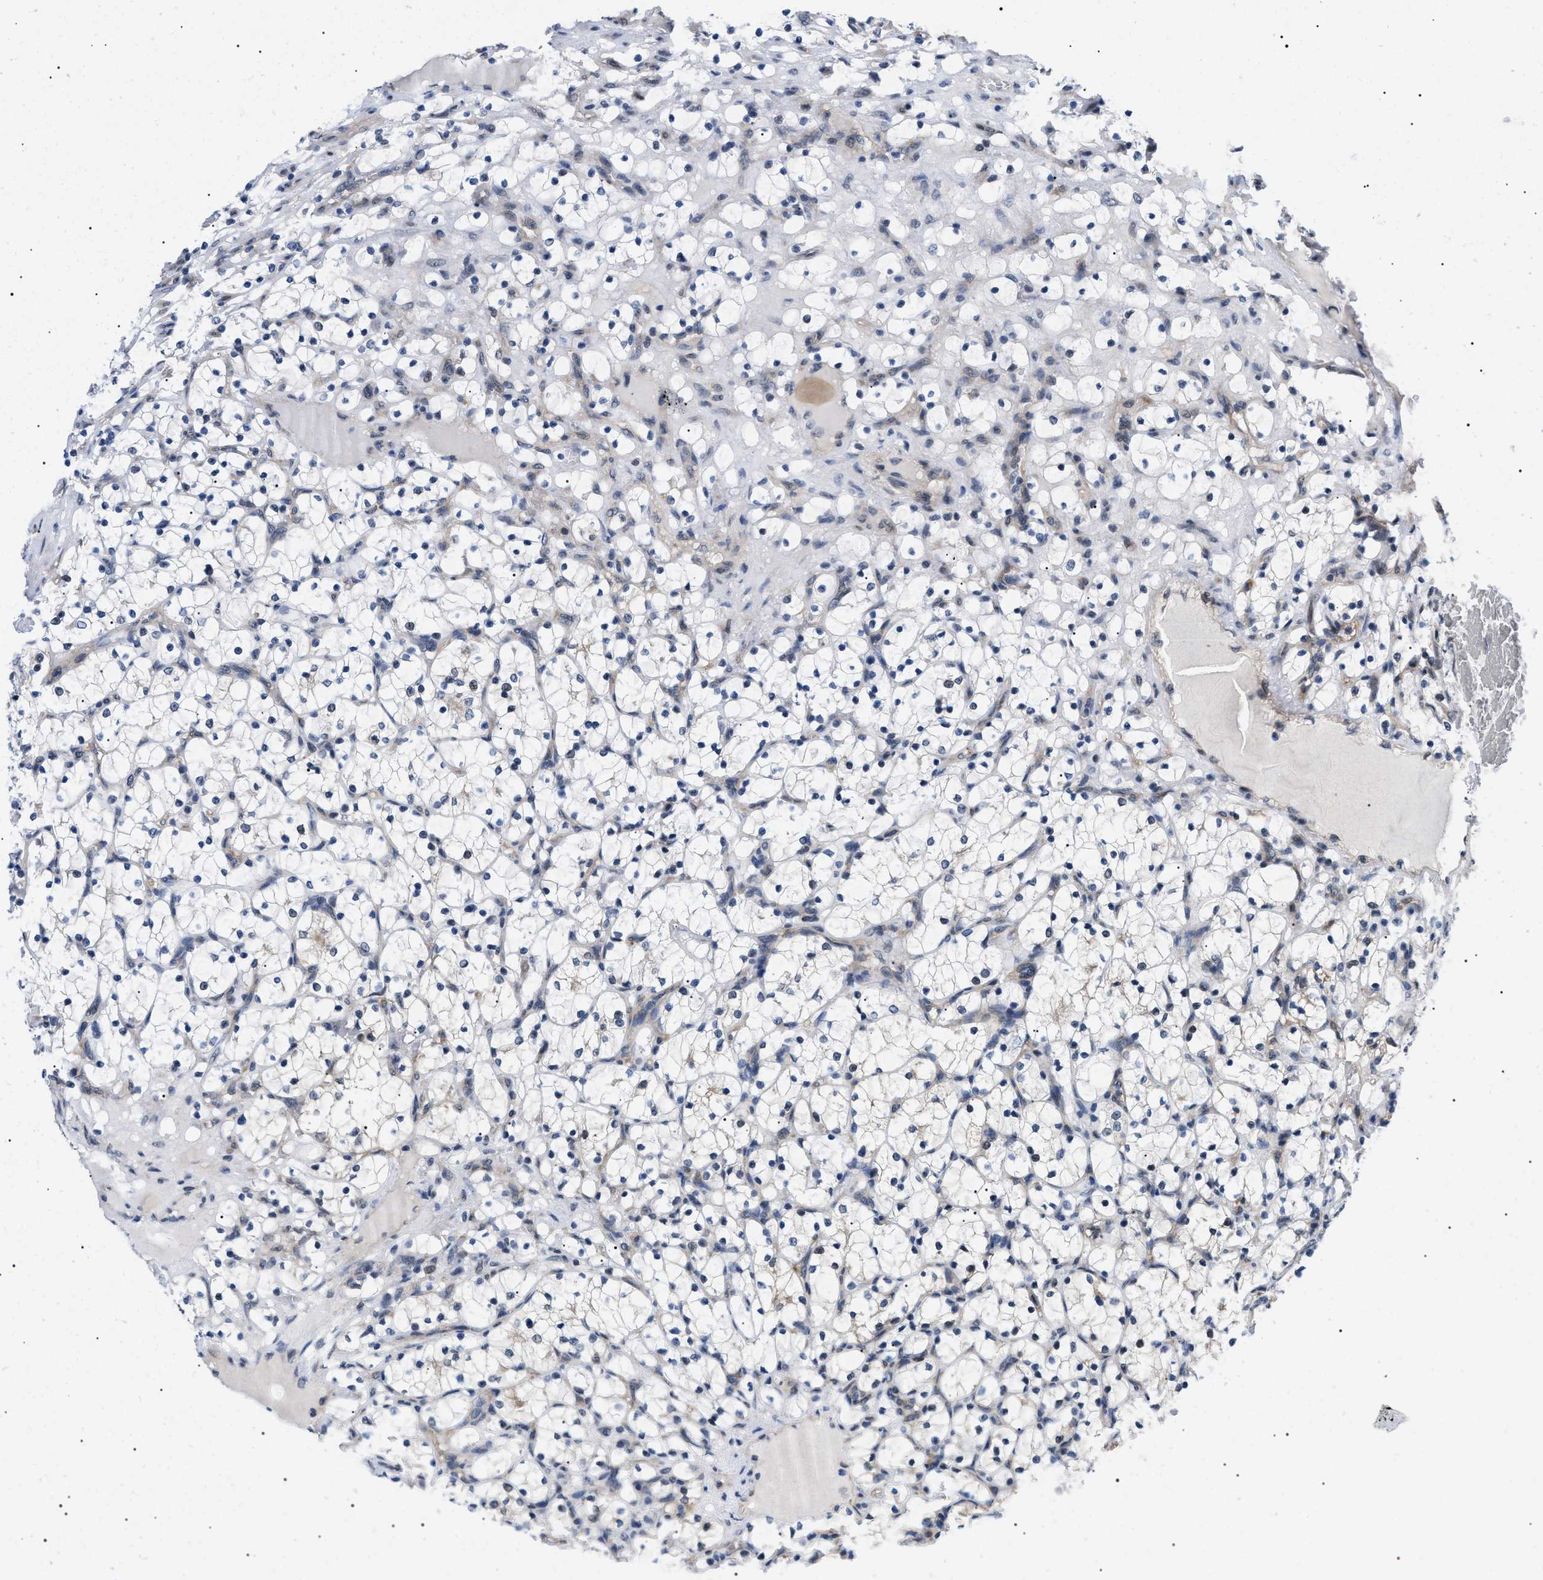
{"staining": {"intensity": "weak", "quantity": "25%-75%", "location": "cytoplasmic/membranous,nuclear"}, "tissue": "renal cancer", "cell_type": "Tumor cells", "image_type": "cancer", "snomed": [{"axis": "morphology", "description": "Adenocarcinoma, NOS"}, {"axis": "topography", "description": "Kidney"}], "caption": "Immunohistochemistry (IHC) of human renal adenocarcinoma shows low levels of weak cytoplasmic/membranous and nuclear positivity in approximately 25%-75% of tumor cells.", "gene": "GARRE1", "patient": {"sex": "female", "age": 69}}